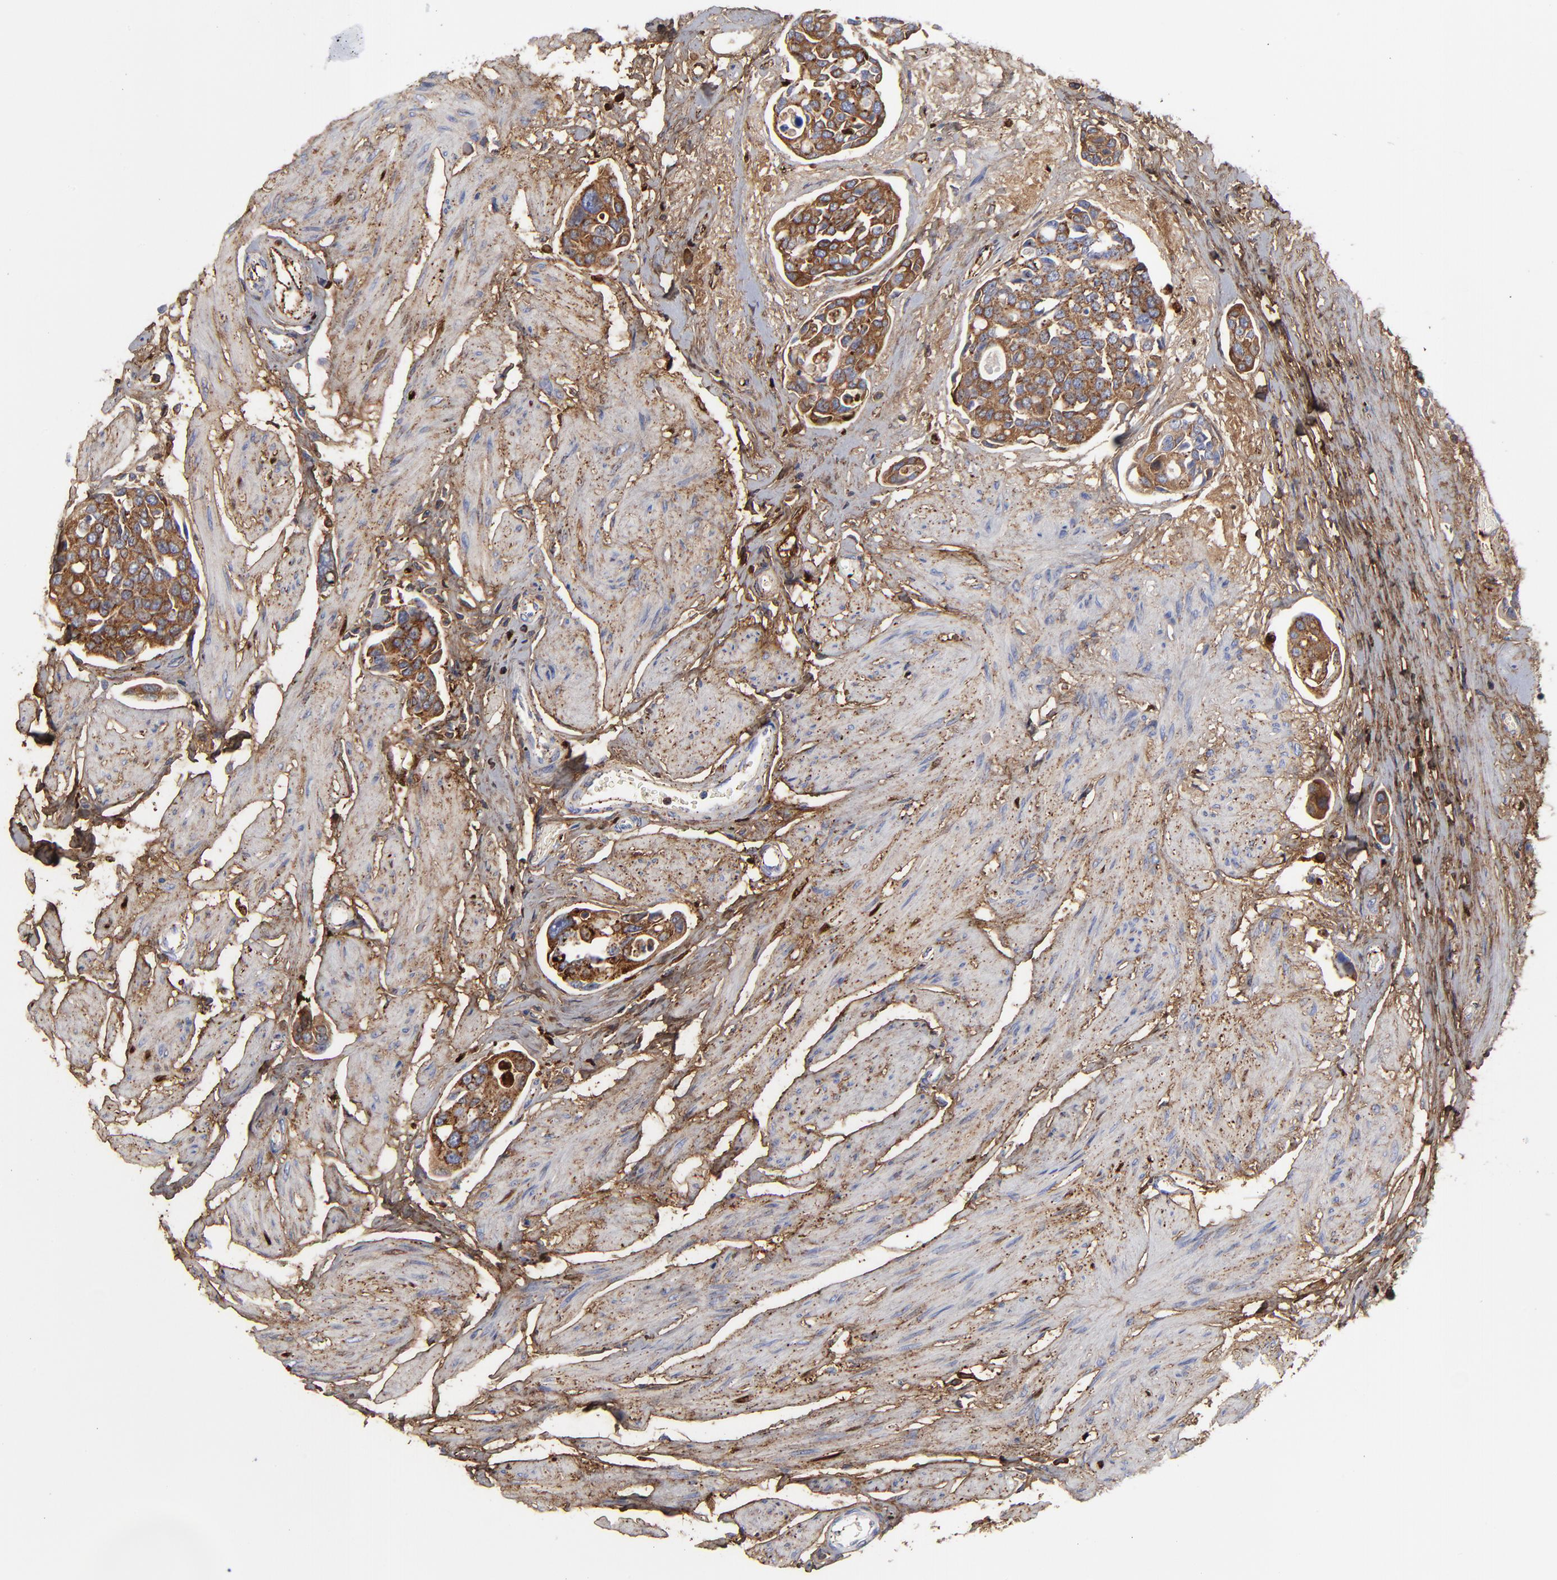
{"staining": {"intensity": "moderate", "quantity": ">75%", "location": "cytoplasmic/membranous"}, "tissue": "urothelial cancer", "cell_type": "Tumor cells", "image_type": "cancer", "snomed": [{"axis": "morphology", "description": "Urothelial carcinoma, High grade"}, {"axis": "topography", "description": "Urinary bladder"}], "caption": "Immunohistochemical staining of human urothelial cancer demonstrates medium levels of moderate cytoplasmic/membranous positivity in approximately >75% of tumor cells. (brown staining indicates protein expression, while blue staining denotes nuclei).", "gene": "DCN", "patient": {"sex": "male", "age": 78}}